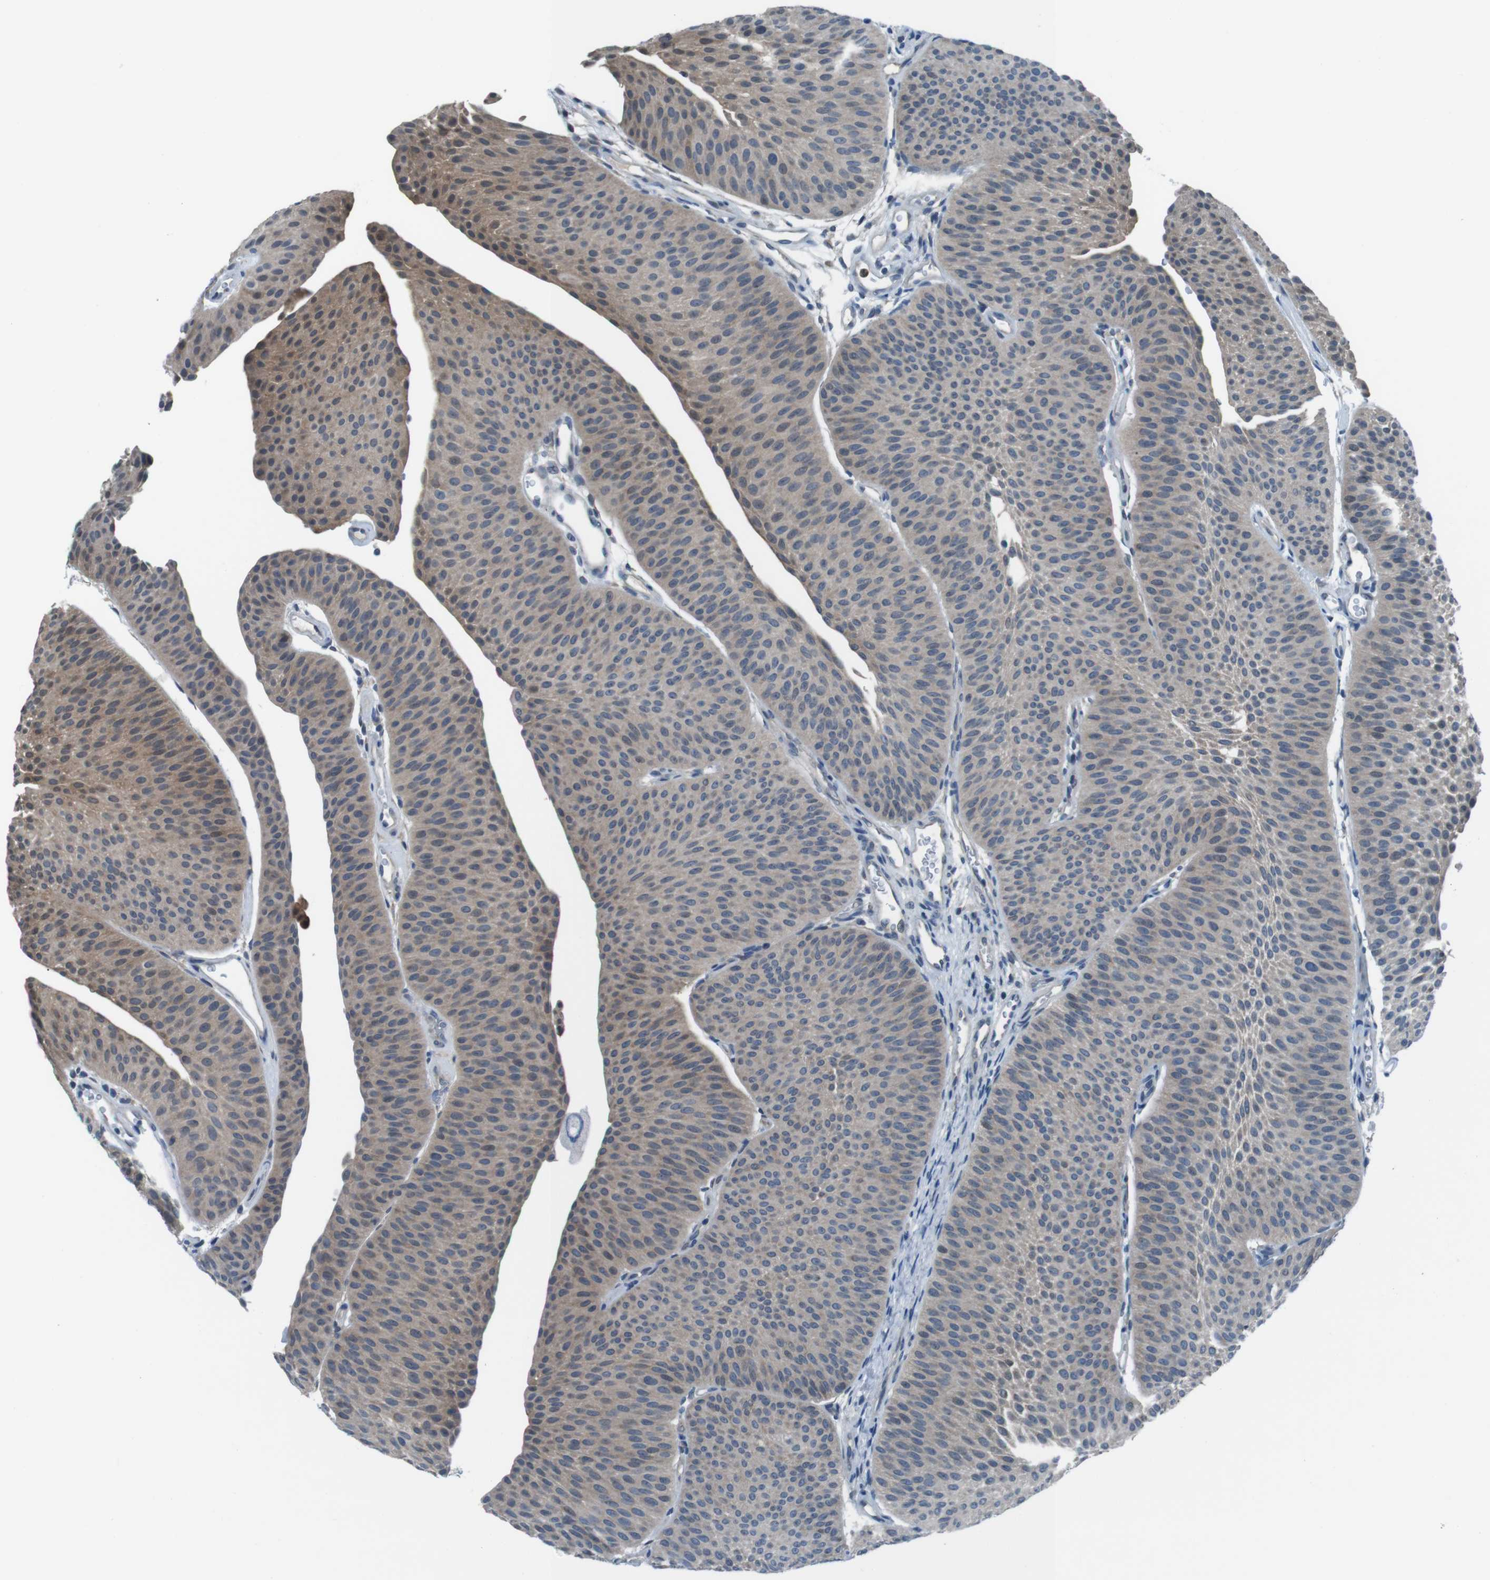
{"staining": {"intensity": "weak", "quantity": "25%-75%", "location": "cytoplasmic/membranous"}, "tissue": "urothelial cancer", "cell_type": "Tumor cells", "image_type": "cancer", "snomed": [{"axis": "morphology", "description": "Urothelial carcinoma, Low grade"}, {"axis": "topography", "description": "Urinary bladder"}], "caption": "Tumor cells reveal weak cytoplasmic/membranous expression in about 25%-75% of cells in urothelial cancer.", "gene": "NANOS2", "patient": {"sex": "female", "age": 60}}